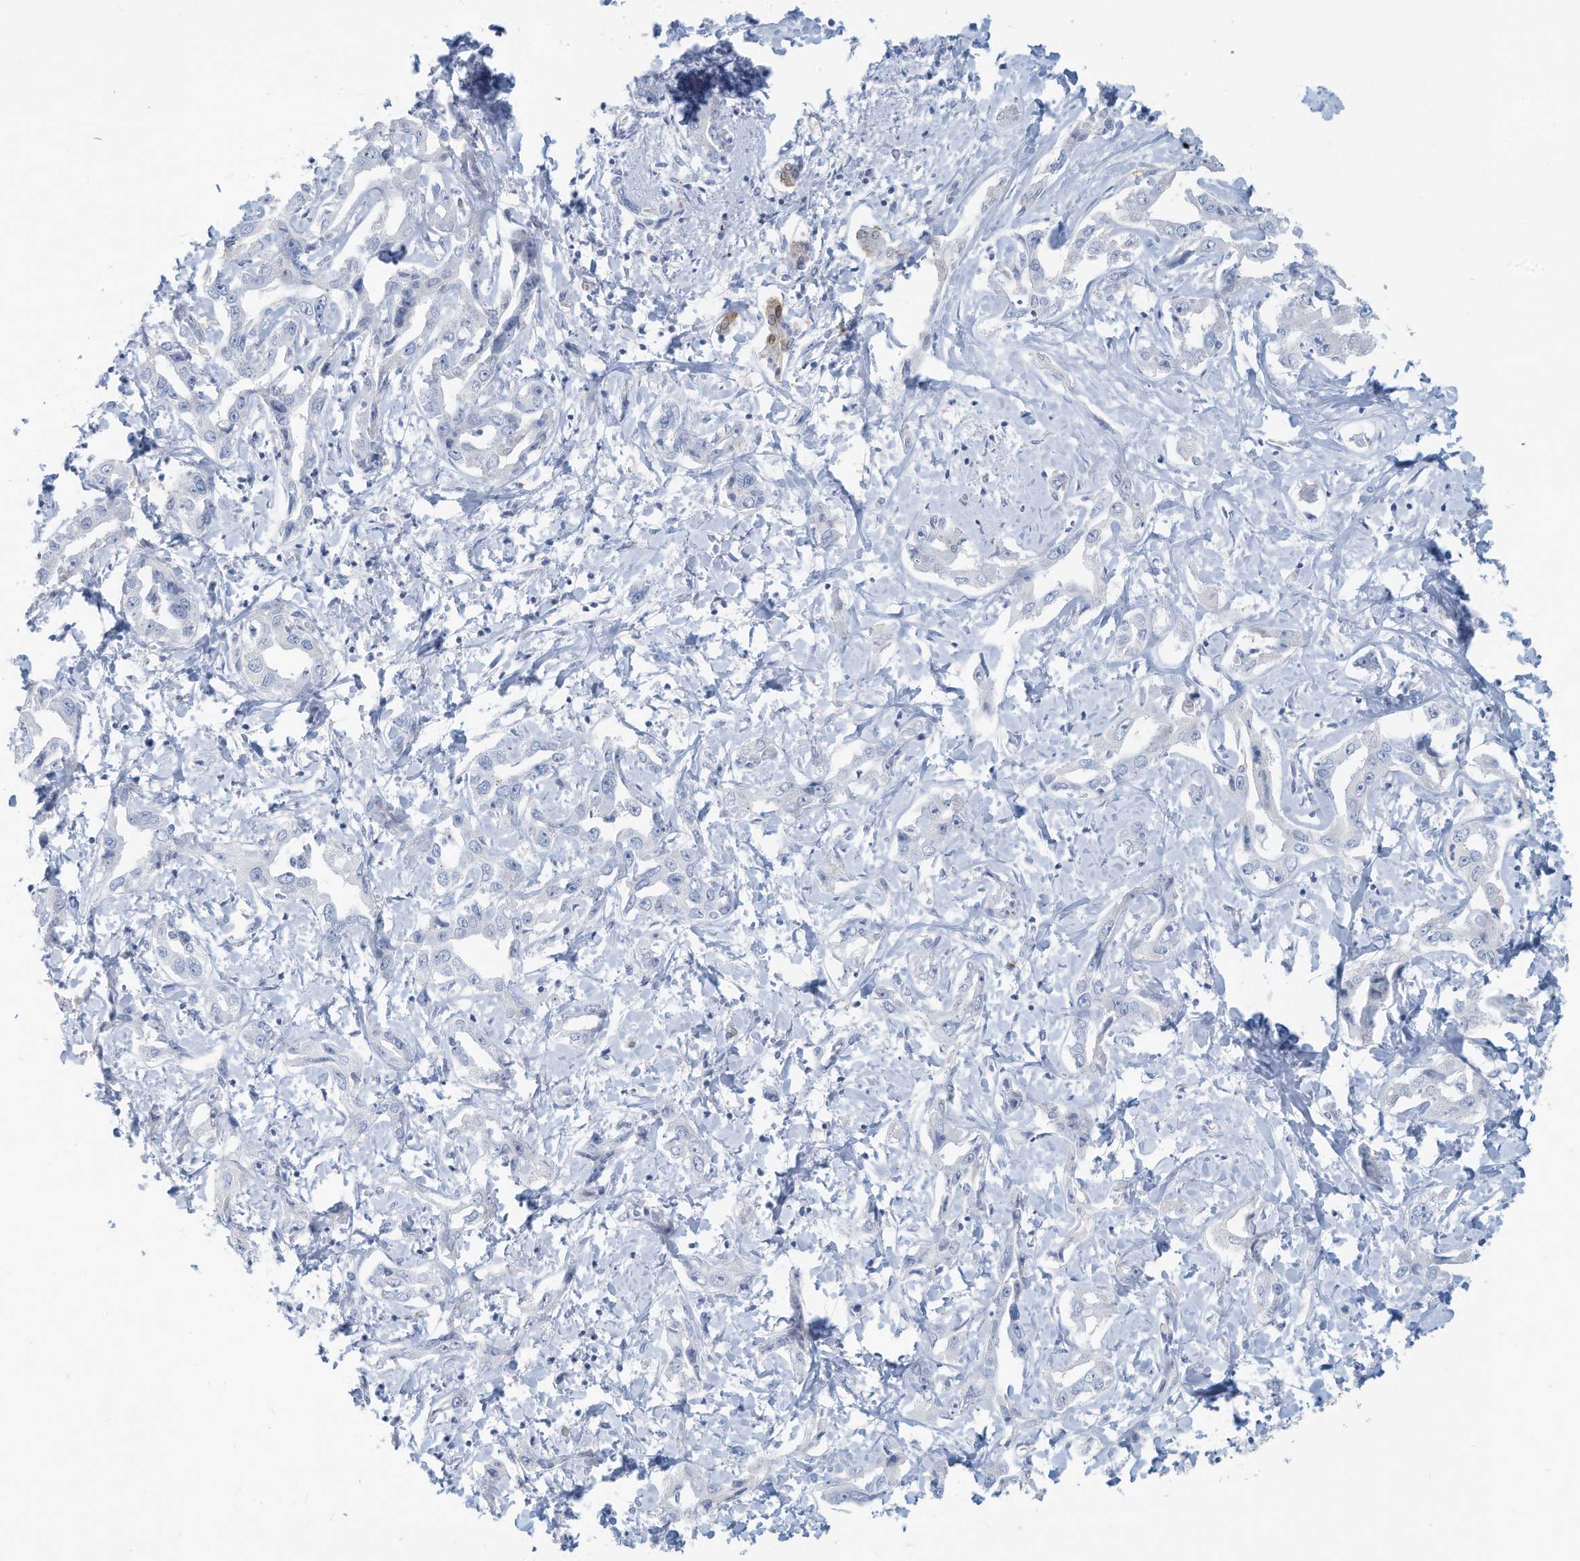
{"staining": {"intensity": "negative", "quantity": "none", "location": "none"}, "tissue": "liver cancer", "cell_type": "Tumor cells", "image_type": "cancer", "snomed": [{"axis": "morphology", "description": "Cholangiocarcinoma"}, {"axis": "topography", "description": "Liver"}], "caption": "Tumor cells are negative for brown protein staining in liver cholangiocarcinoma.", "gene": "ERI2", "patient": {"sex": "male", "age": 59}}